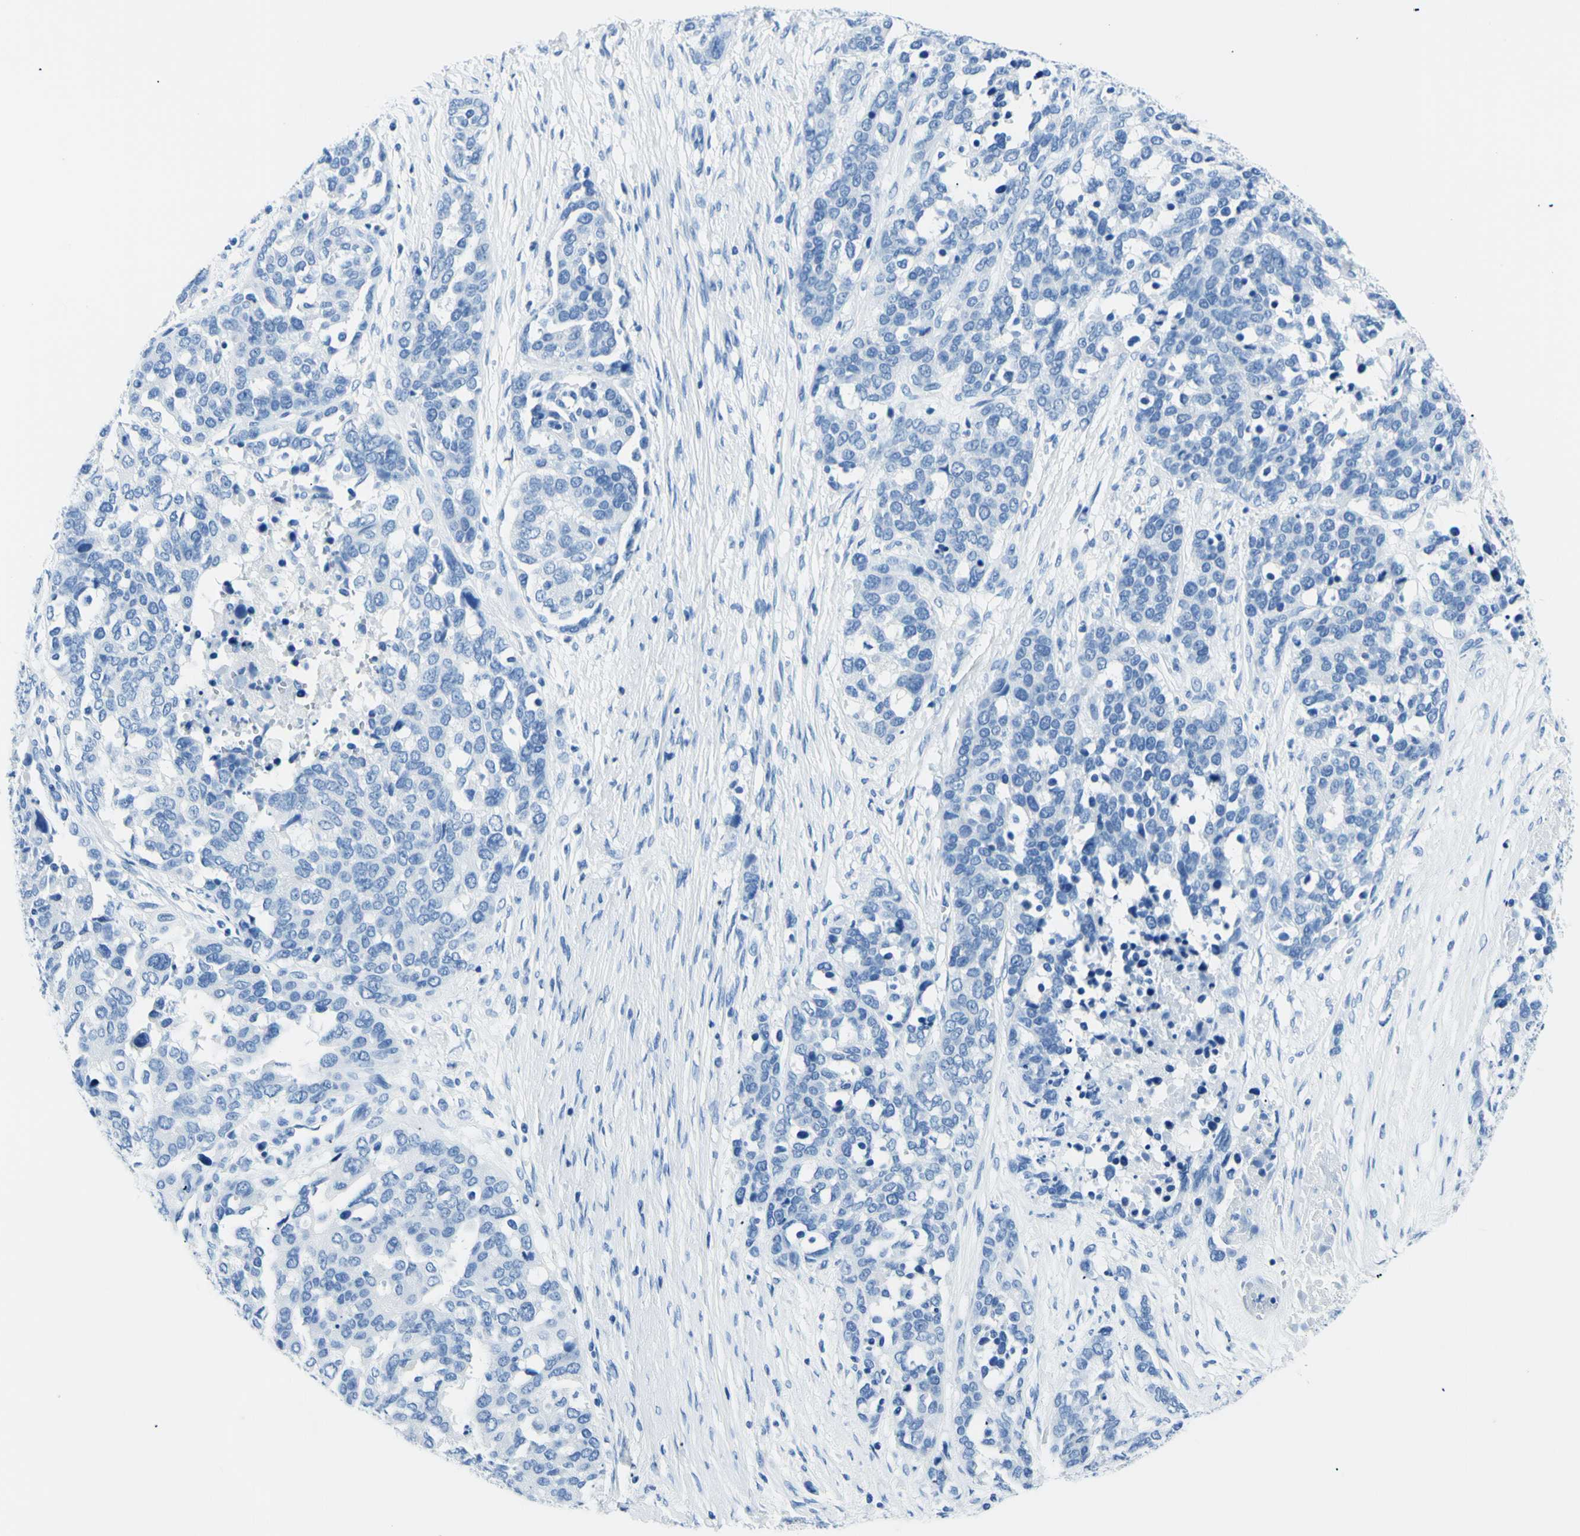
{"staining": {"intensity": "negative", "quantity": "none", "location": "none"}, "tissue": "ovarian cancer", "cell_type": "Tumor cells", "image_type": "cancer", "snomed": [{"axis": "morphology", "description": "Cystadenocarcinoma, serous, NOS"}, {"axis": "topography", "description": "Ovary"}], "caption": "A high-resolution image shows immunohistochemistry staining of serous cystadenocarcinoma (ovarian), which reveals no significant expression in tumor cells. (Brightfield microscopy of DAB (3,3'-diaminobenzidine) immunohistochemistry at high magnification).", "gene": "MYH2", "patient": {"sex": "female", "age": 44}}